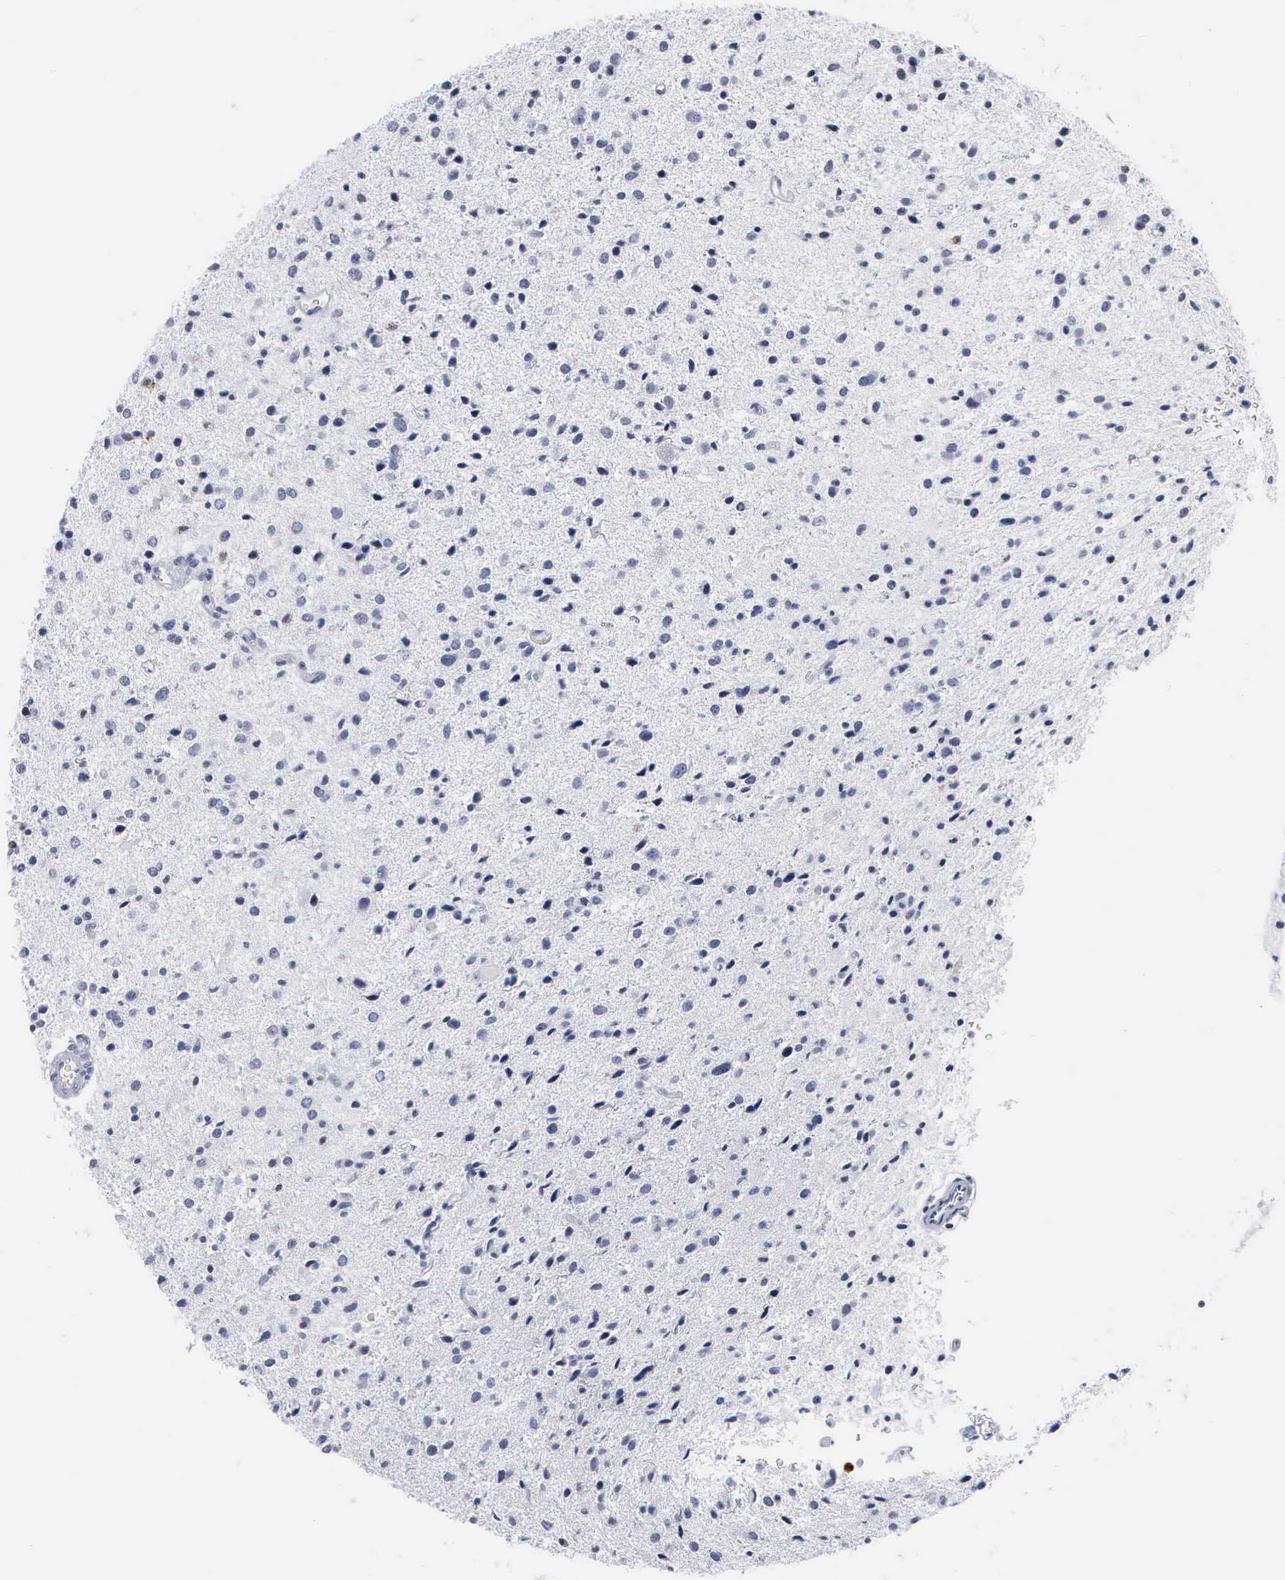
{"staining": {"intensity": "negative", "quantity": "none", "location": "none"}, "tissue": "glioma", "cell_type": "Tumor cells", "image_type": "cancer", "snomed": [{"axis": "morphology", "description": "Glioma, malignant, Low grade"}, {"axis": "topography", "description": "Brain"}], "caption": "Immunohistochemical staining of glioma shows no significant expression in tumor cells.", "gene": "SPIN3", "patient": {"sex": "female", "age": 46}}